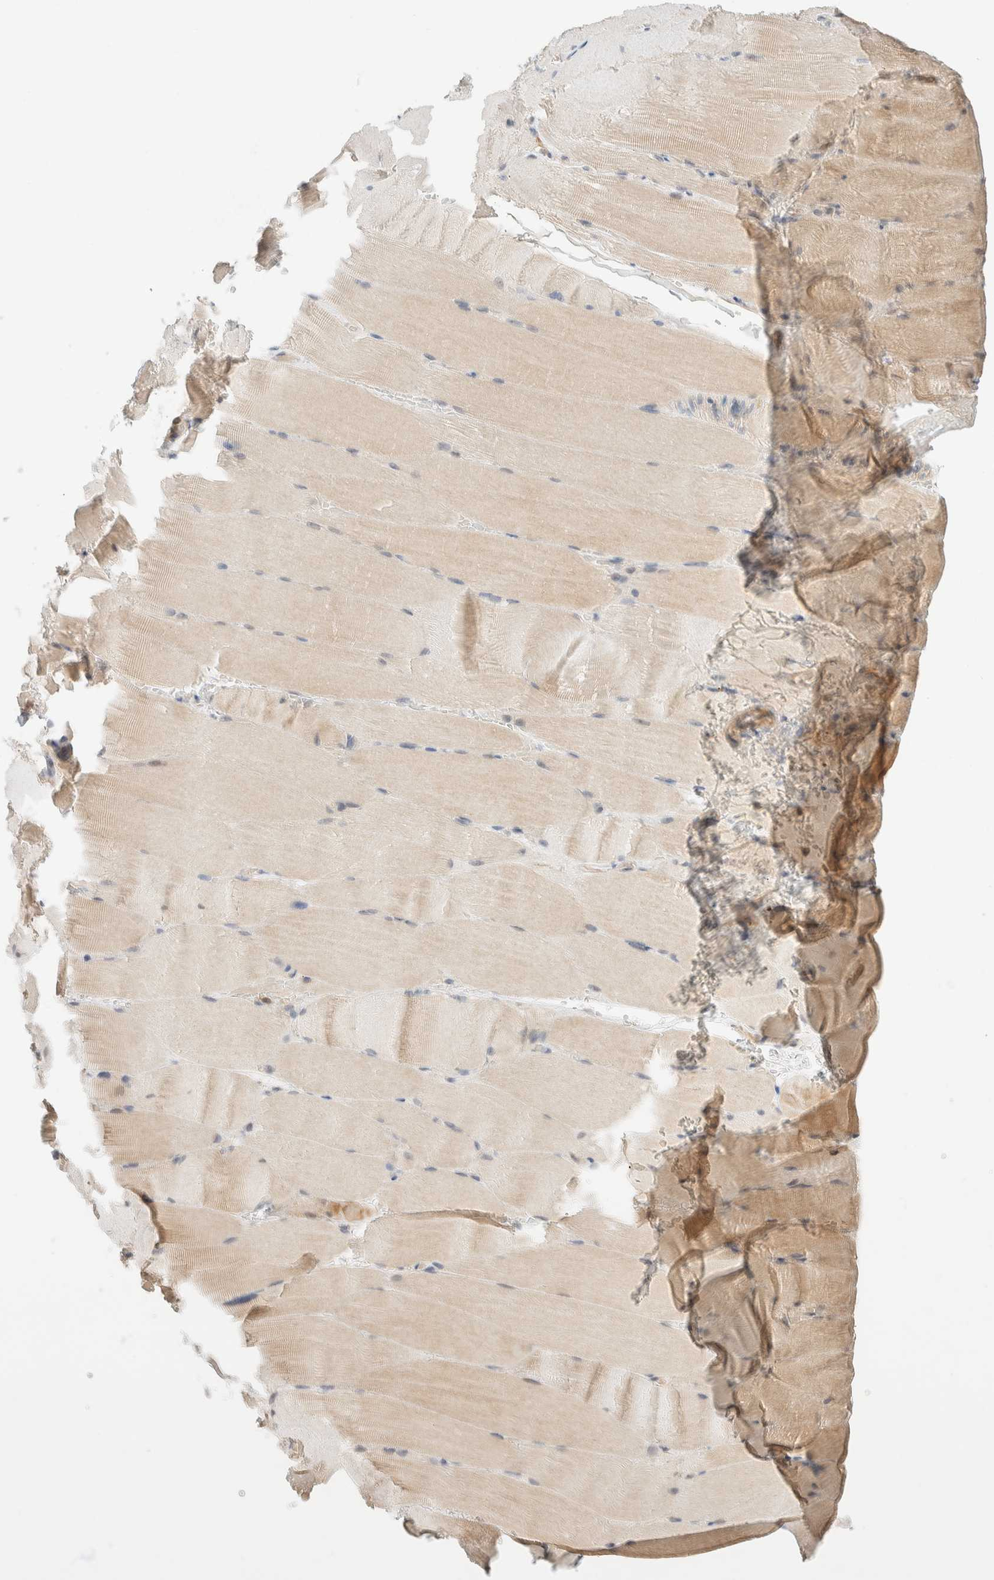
{"staining": {"intensity": "weak", "quantity": "25%-75%", "location": "cytoplasmic/membranous"}, "tissue": "skeletal muscle", "cell_type": "Myocytes", "image_type": "normal", "snomed": [{"axis": "morphology", "description": "Normal tissue, NOS"}, {"axis": "topography", "description": "Skeletal muscle"}, {"axis": "topography", "description": "Parathyroid gland"}], "caption": "The immunohistochemical stain labels weak cytoplasmic/membranous staining in myocytes of unremarkable skeletal muscle.", "gene": "C8orf76", "patient": {"sex": "female", "age": 37}}